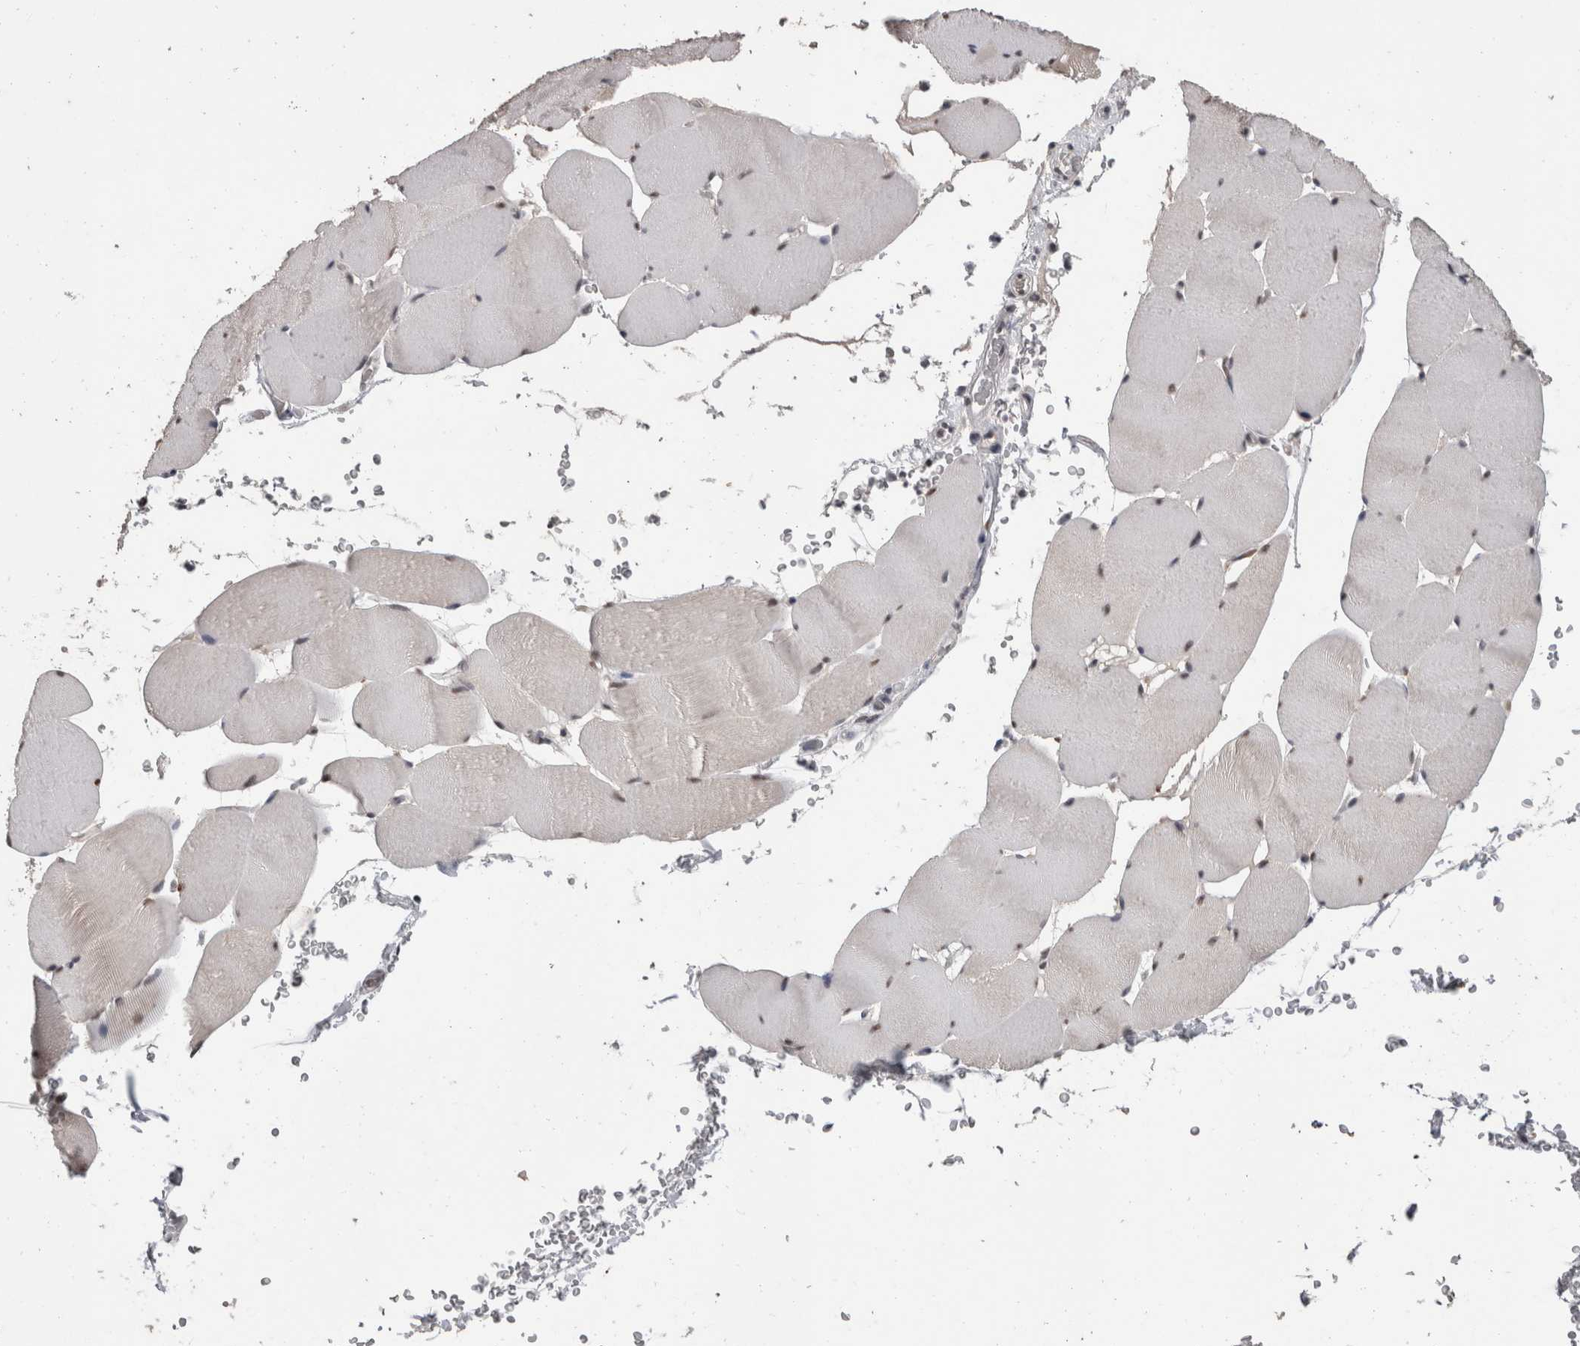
{"staining": {"intensity": "weak", "quantity": "25%-75%", "location": "nuclear"}, "tissue": "skeletal muscle", "cell_type": "Myocytes", "image_type": "normal", "snomed": [{"axis": "morphology", "description": "Normal tissue, NOS"}, {"axis": "topography", "description": "Skeletal muscle"}], "caption": "Skeletal muscle stained with IHC shows weak nuclear expression in about 25%-75% of myocytes. The staining was performed using DAB (3,3'-diaminobenzidine) to visualize the protein expression in brown, while the nuclei were stained in blue with hematoxylin (Magnification: 20x).", "gene": "DDX17", "patient": {"sex": "male", "age": 62}}